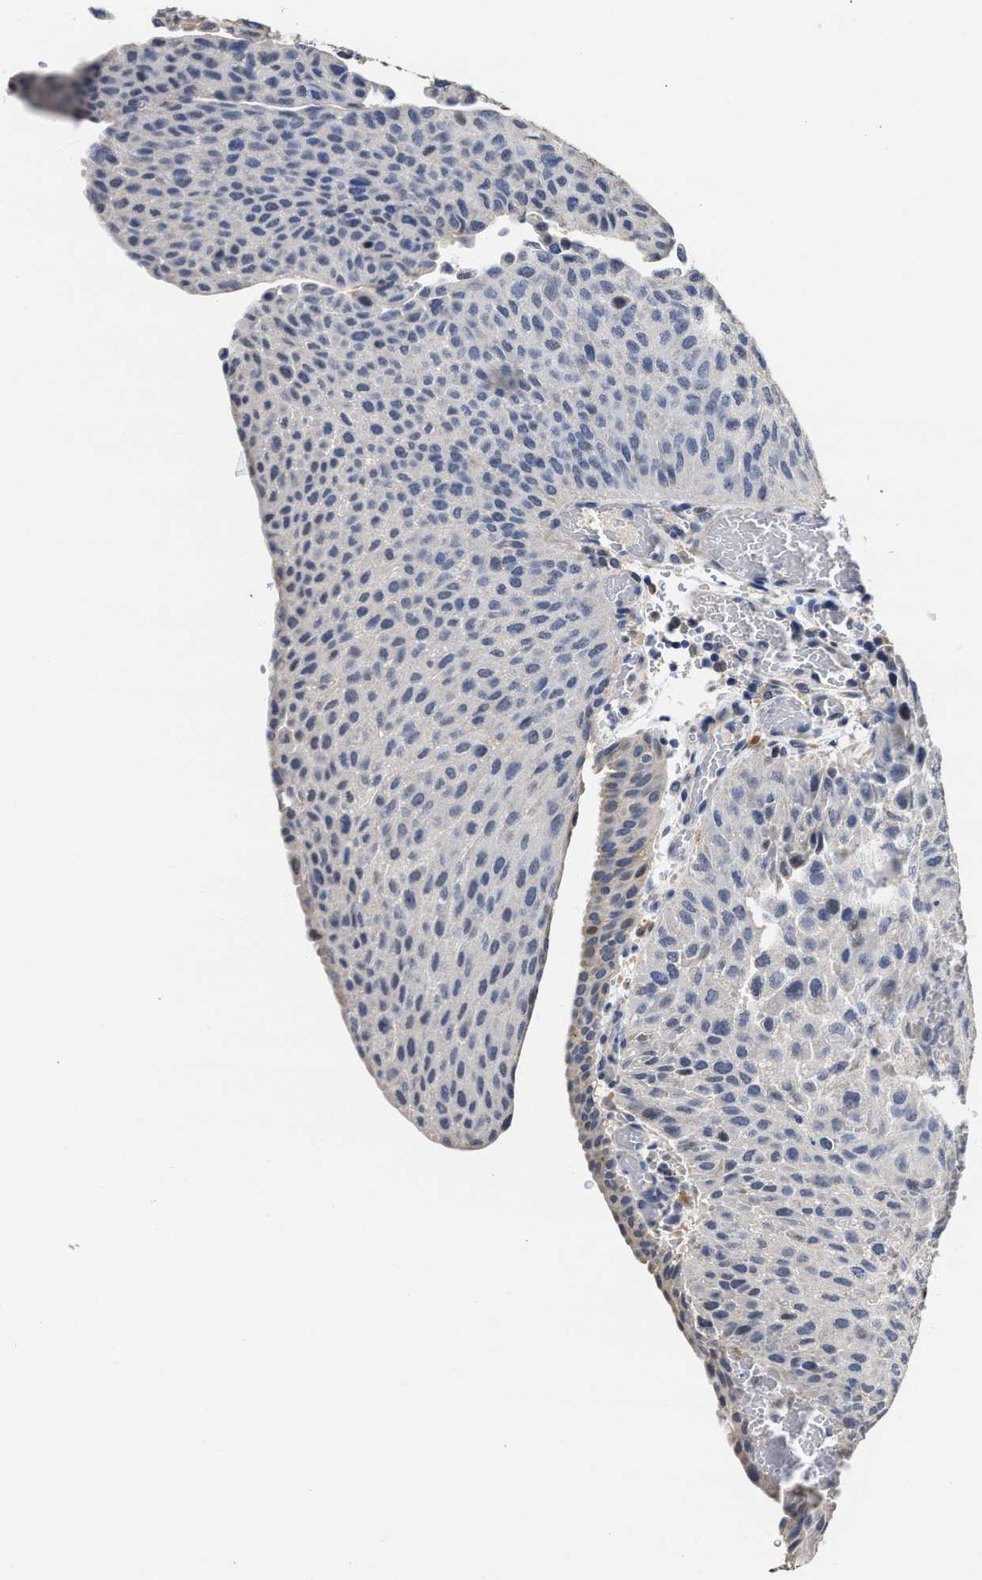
{"staining": {"intensity": "negative", "quantity": "none", "location": "none"}, "tissue": "urothelial cancer", "cell_type": "Tumor cells", "image_type": "cancer", "snomed": [{"axis": "morphology", "description": "Urothelial carcinoma, Low grade"}, {"axis": "morphology", "description": "Urothelial carcinoma, High grade"}, {"axis": "topography", "description": "Urinary bladder"}], "caption": "There is no significant expression in tumor cells of urothelial carcinoma (low-grade).", "gene": "ZFAT", "patient": {"sex": "male", "age": 35}}